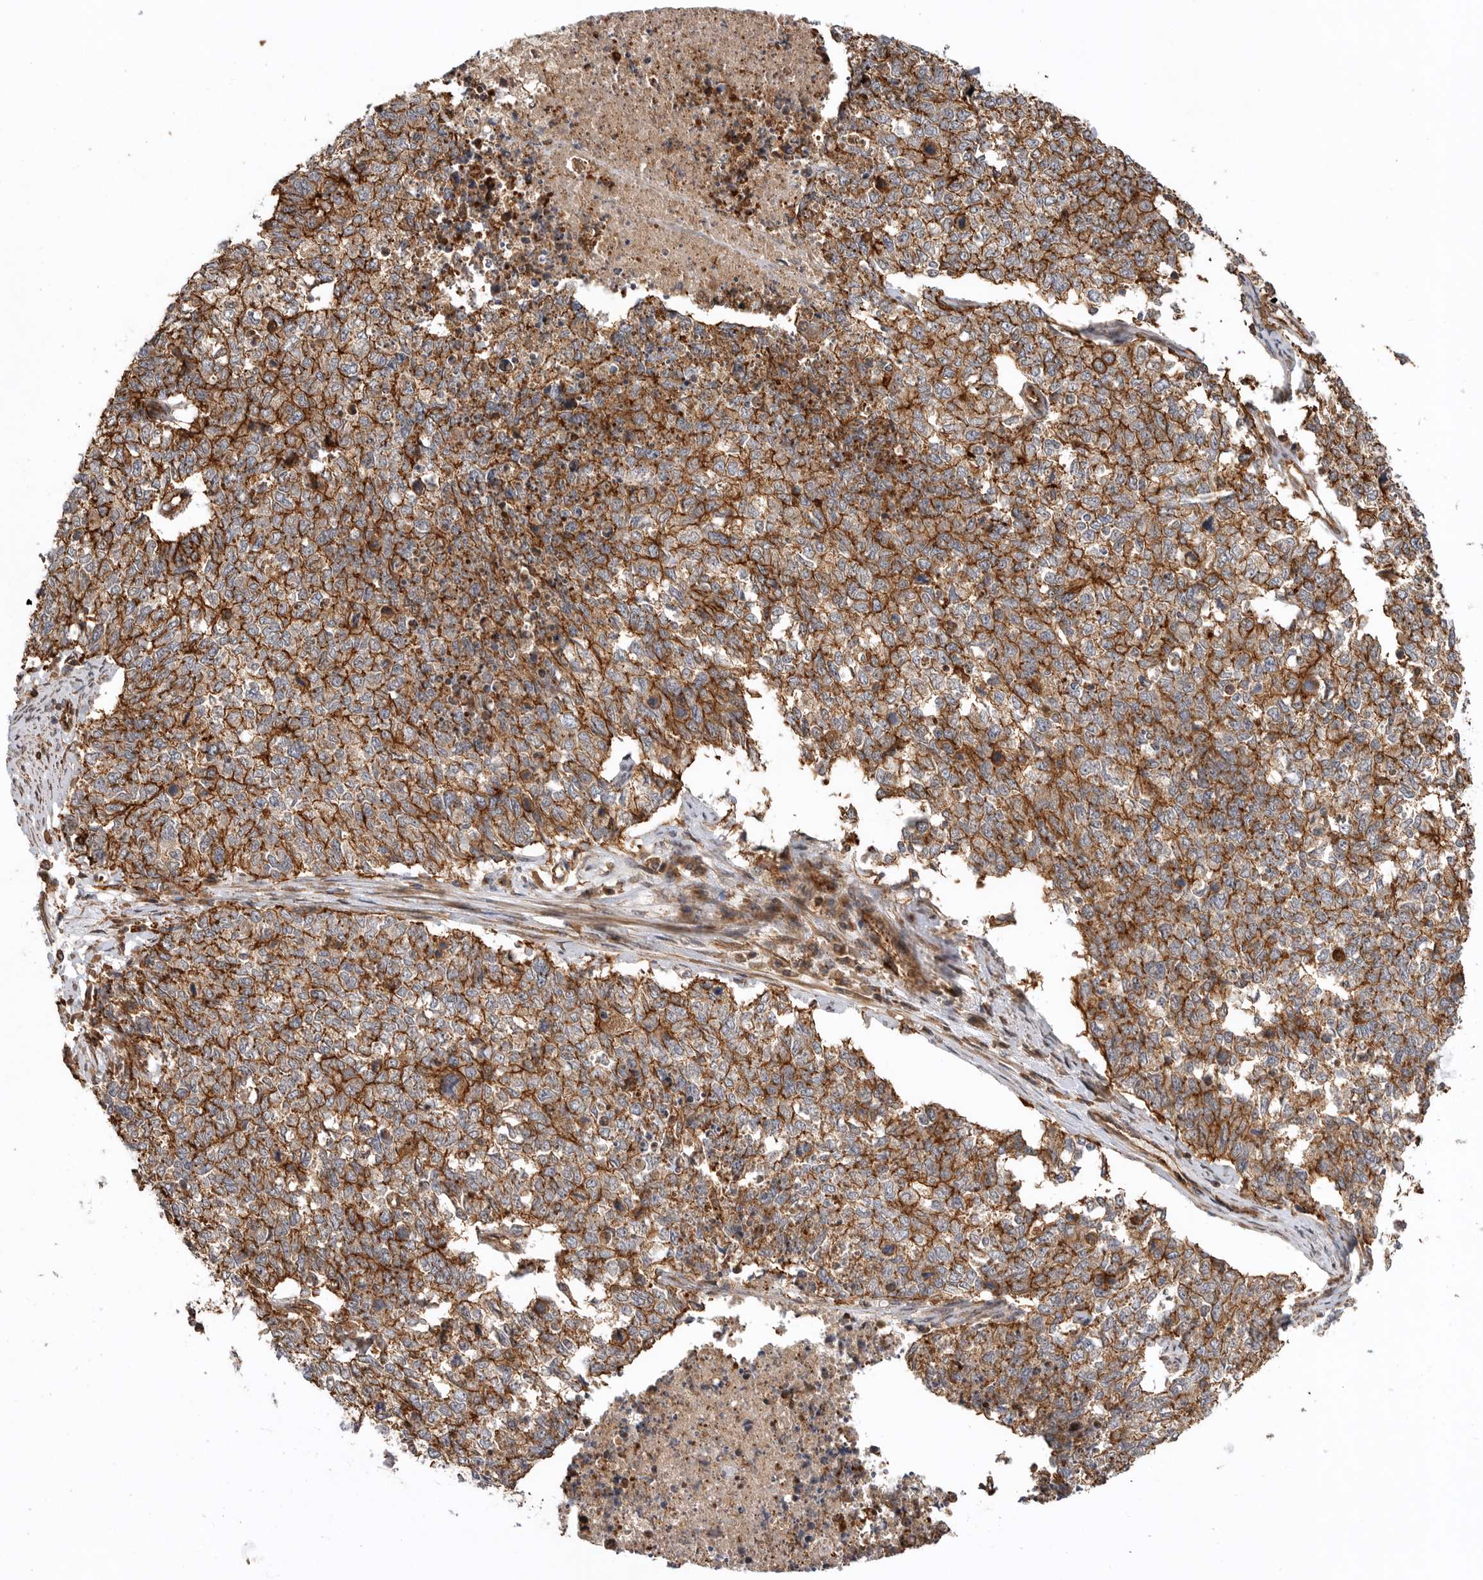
{"staining": {"intensity": "strong", "quantity": ">75%", "location": "cytoplasmic/membranous"}, "tissue": "cervical cancer", "cell_type": "Tumor cells", "image_type": "cancer", "snomed": [{"axis": "morphology", "description": "Squamous cell carcinoma, NOS"}, {"axis": "topography", "description": "Cervix"}], "caption": "Immunohistochemical staining of cervical squamous cell carcinoma shows high levels of strong cytoplasmic/membranous expression in approximately >75% of tumor cells.", "gene": "GPATCH2", "patient": {"sex": "female", "age": 63}}